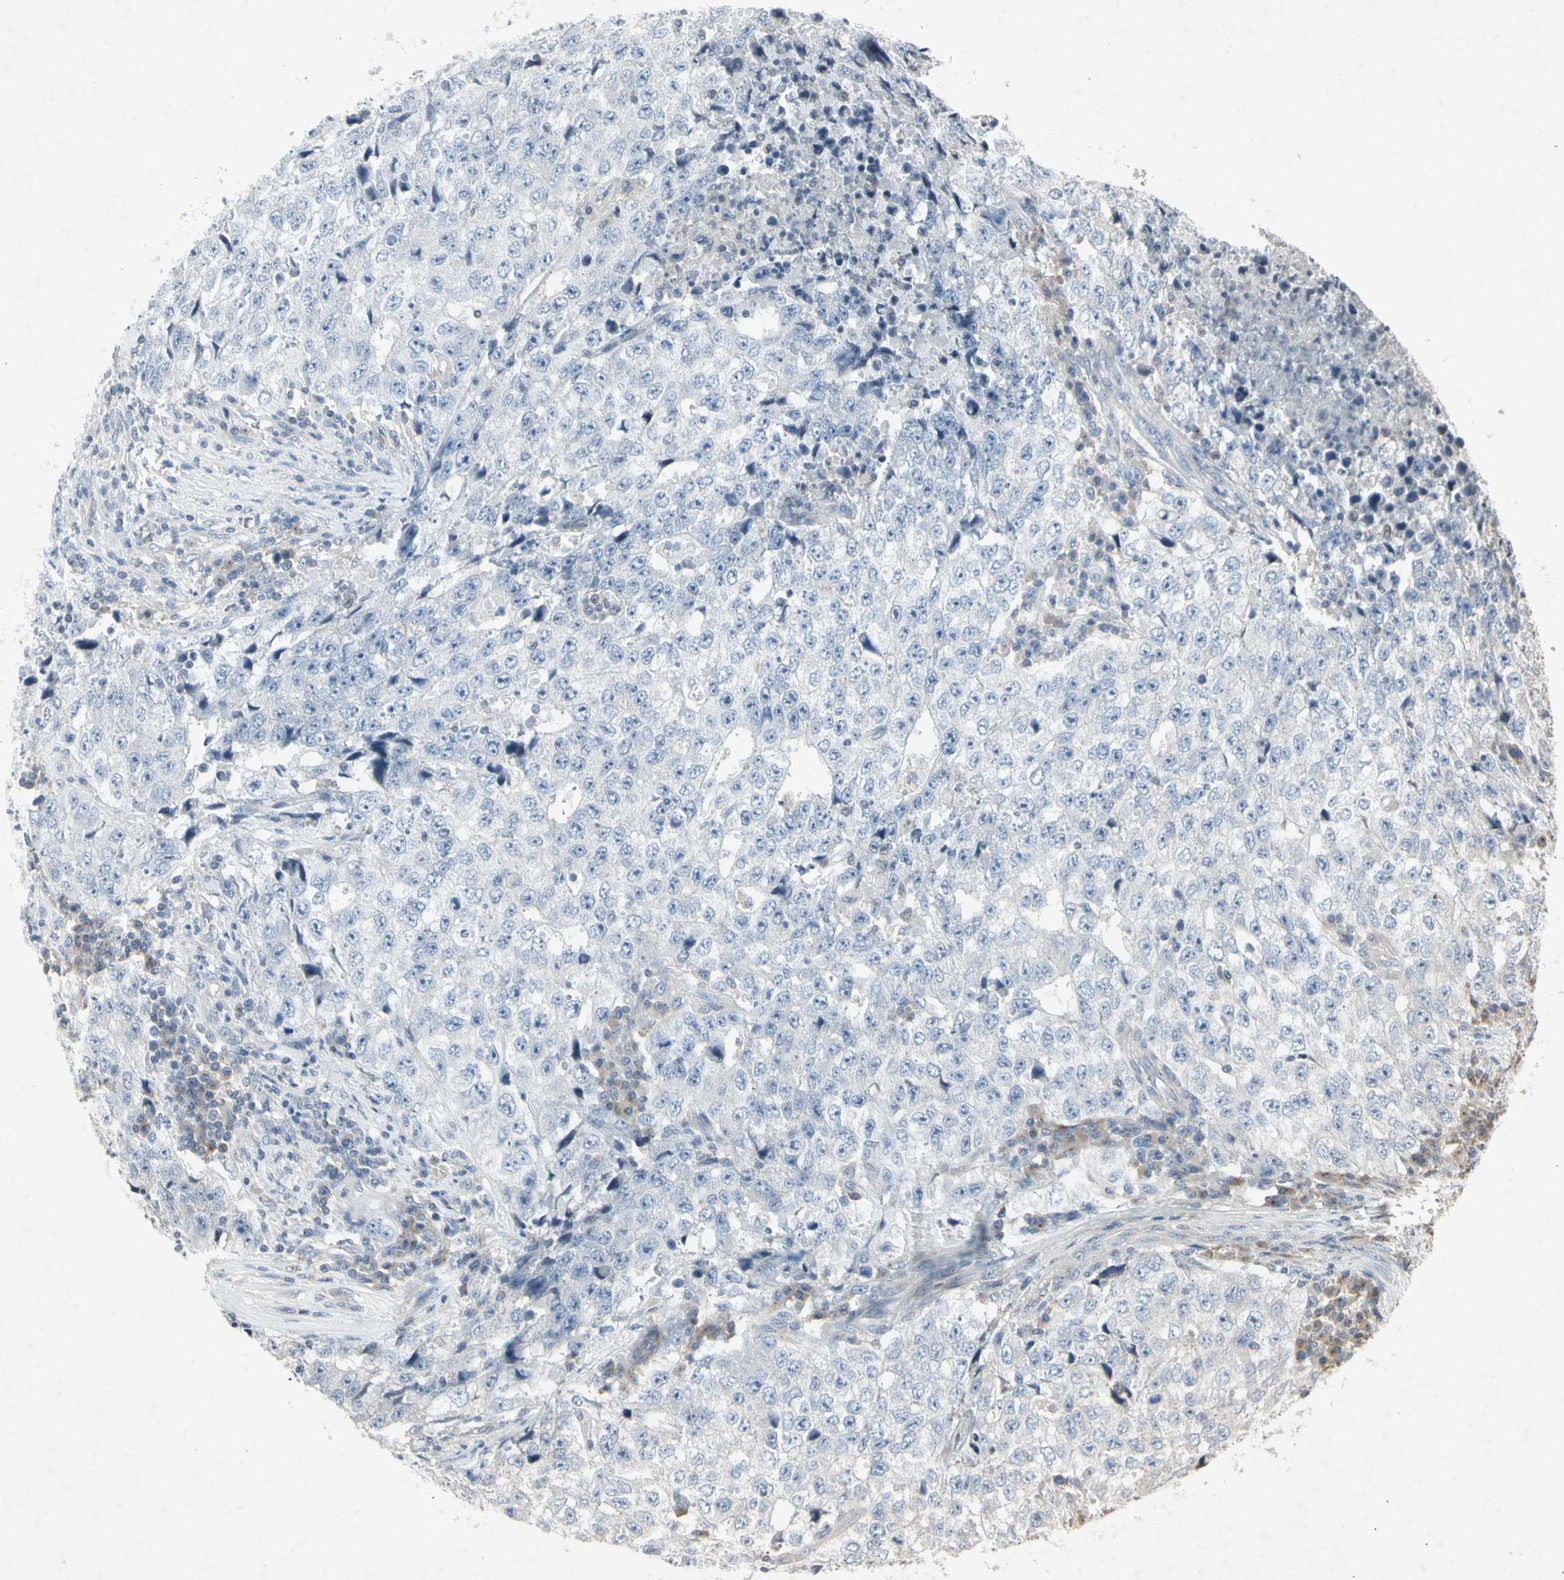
{"staining": {"intensity": "negative", "quantity": "none", "location": "none"}, "tissue": "testis cancer", "cell_type": "Tumor cells", "image_type": "cancer", "snomed": [{"axis": "morphology", "description": "Necrosis, NOS"}, {"axis": "morphology", "description": "Carcinoma, Embryonal, NOS"}, {"axis": "topography", "description": "Testis"}], "caption": "Protein analysis of testis cancer (embryonal carcinoma) displays no significant positivity in tumor cells.", "gene": "TEK", "patient": {"sex": "male", "age": 19}}